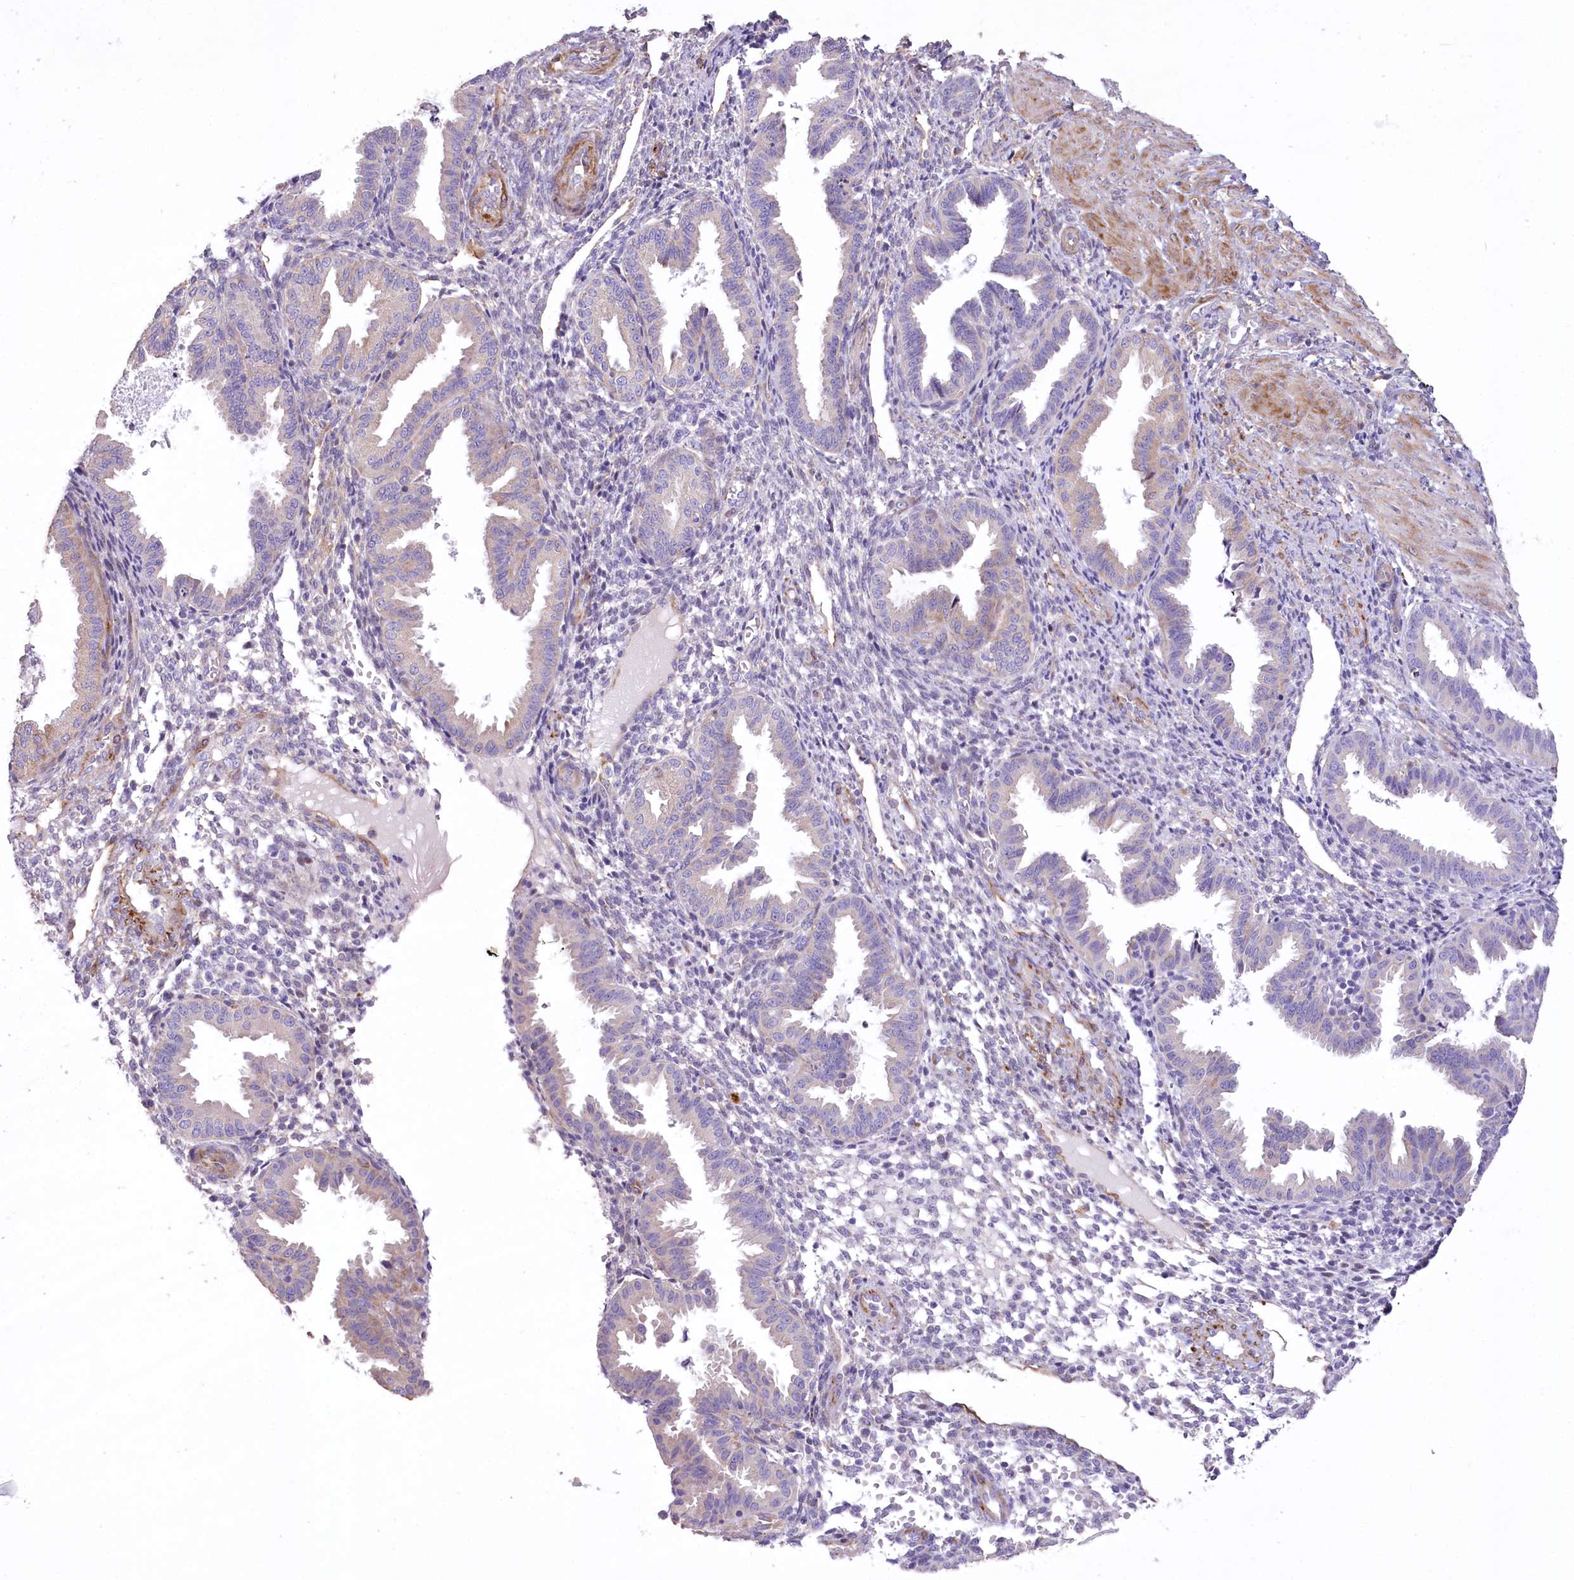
{"staining": {"intensity": "negative", "quantity": "none", "location": "none"}, "tissue": "endometrium", "cell_type": "Cells in endometrial stroma", "image_type": "normal", "snomed": [{"axis": "morphology", "description": "Normal tissue, NOS"}, {"axis": "topography", "description": "Endometrium"}], "caption": "Cells in endometrial stroma show no significant protein staining in unremarkable endometrium.", "gene": "ANGPTL3", "patient": {"sex": "female", "age": 33}}